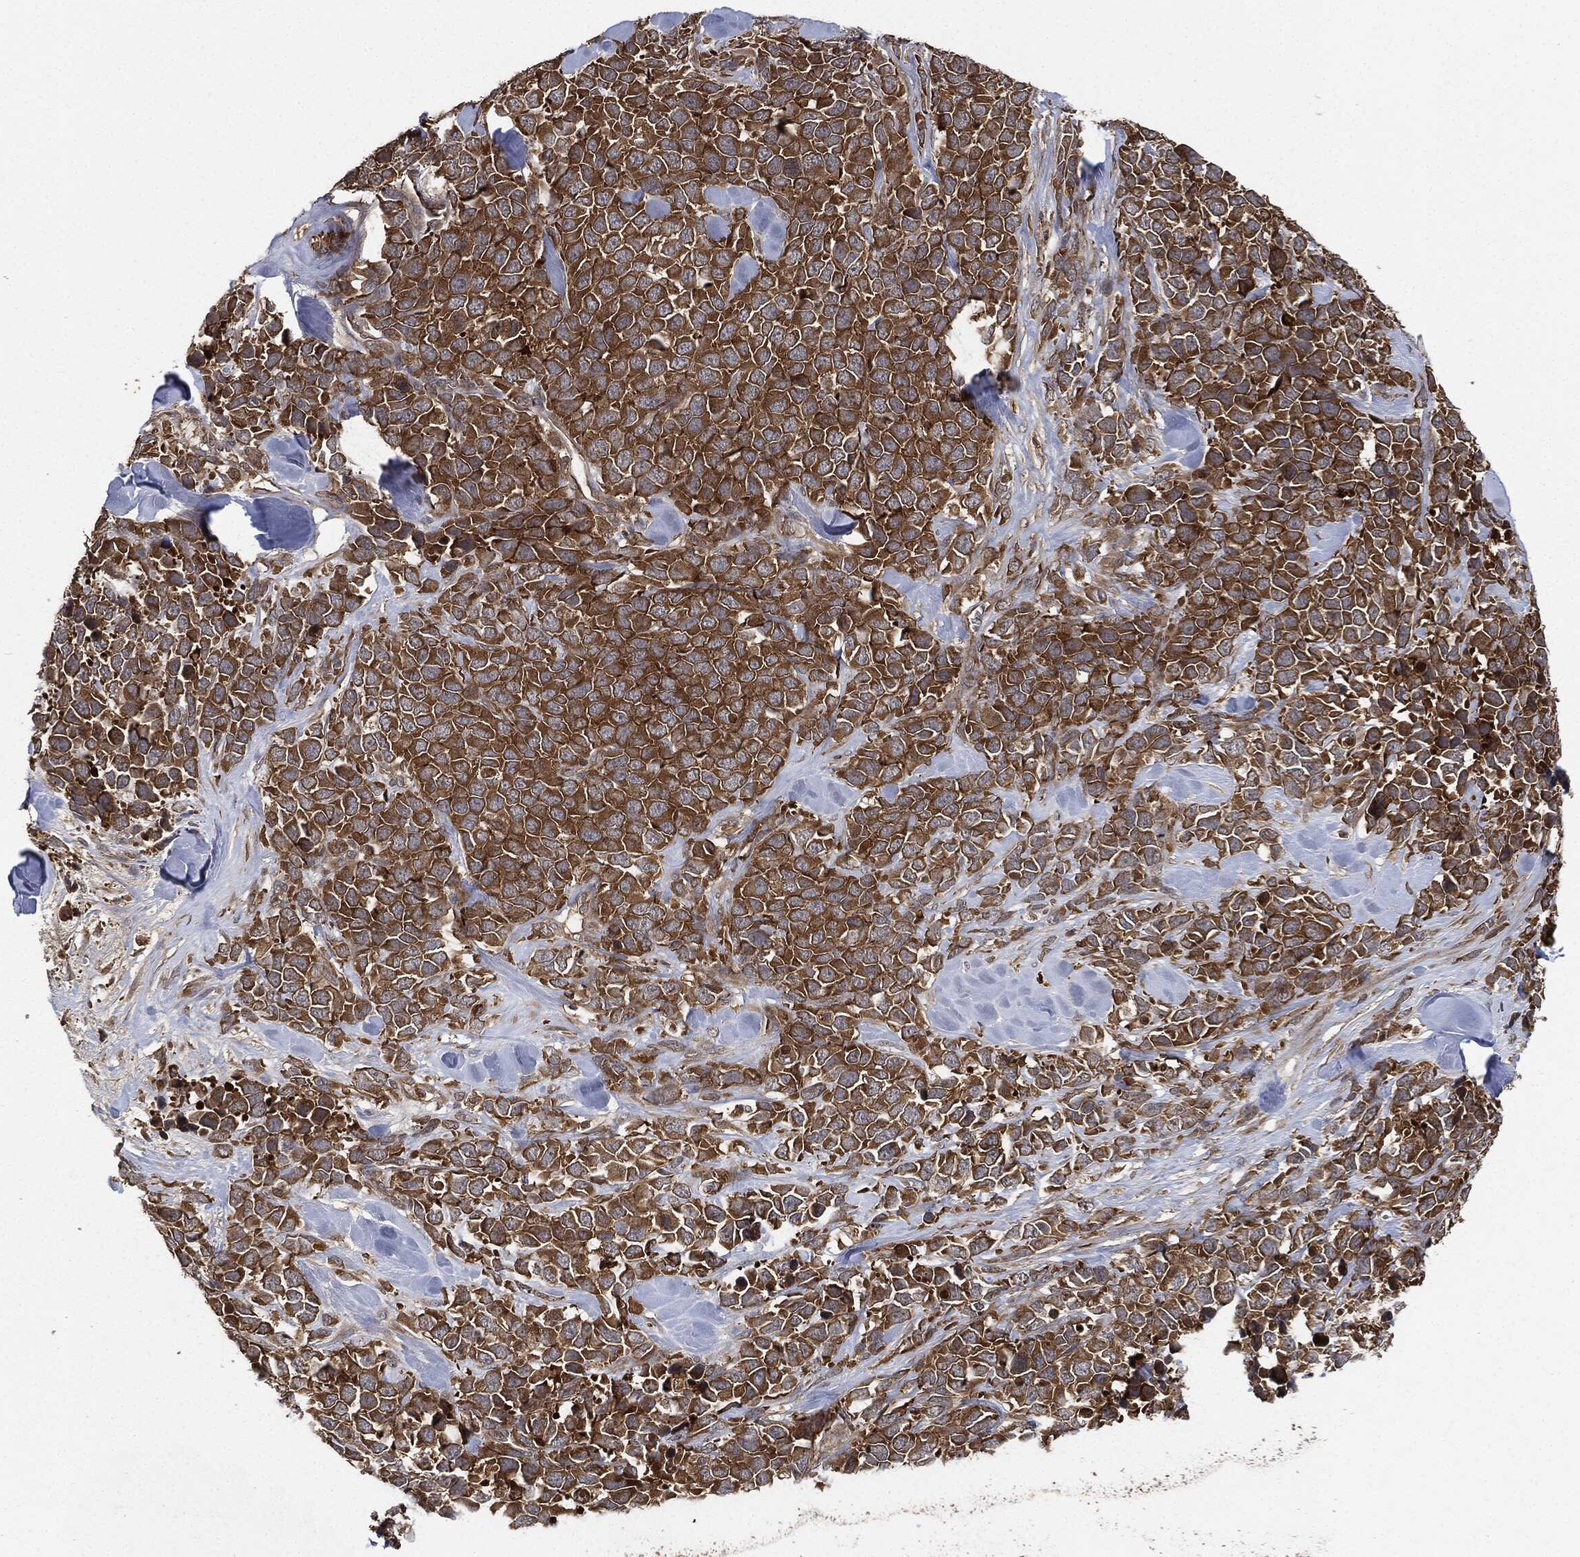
{"staining": {"intensity": "strong", "quantity": ">75%", "location": "cytoplasmic/membranous"}, "tissue": "melanoma", "cell_type": "Tumor cells", "image_type": "cancer", "snomed": [{"axis": "morphology", "description": "Malignant melanoma, Metastatic site"}, {"axis": "topography", "description": "Skin"}], "caption": "The micrograph shows immunohistochemical staining of malignant melanoma (metastatic site). There is strong cytoplasmic/membranous staining is appreciated in approximately >75% of tumor cells. The staining was performed using DAB, with brown indicating positive protein expression. Nuclei are stained blue with hematoxylin.", "gene": "BRAF", "patient": {"sex": "male", "age": 84}}